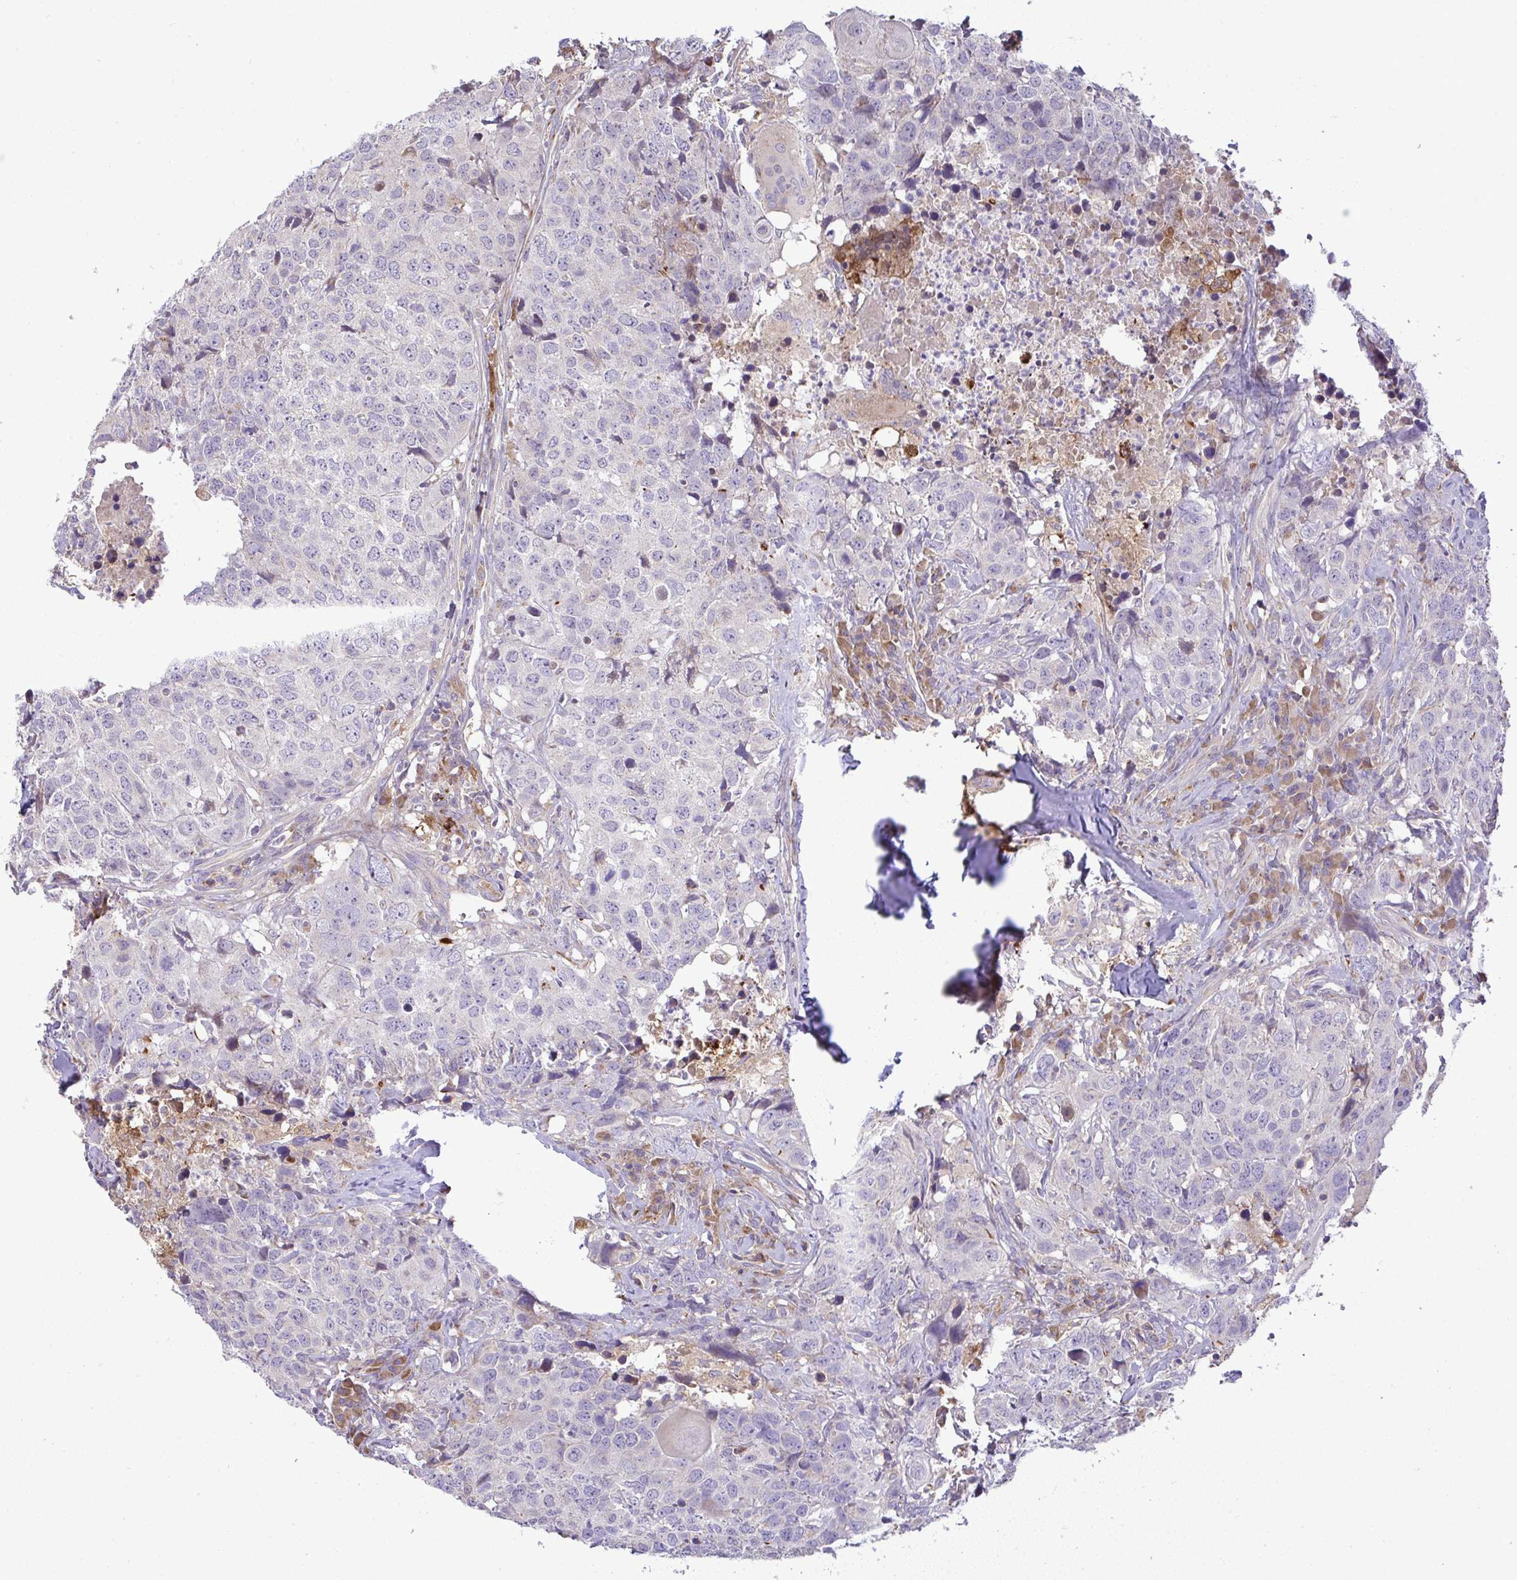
{"staining": {"intensity": "negative", "quantity": "none", "location": "none"}, "tissue": "head and neck cancer", "cell_type": "Tumor cells", "image_type": "cancer", "snomed": [{"axis": "morphology", "description": "Normal tissue, NOS"}, {"axis": "morphology", "description": "Squamous cell carcinoma, NOS"}, {"axis": "topography", "description": "Skeletal muscle"}, {"axis": "topography", "description": "Vascular tissue"}, {"axis": "topography", "description": "Peripheral nerve tissue"}, {"axis": "topography", "description": "Head-Neck"}], "caption": "This is an IHC image of human head and neck cancer. There is no expression in tumor cells.", "gene": "GRID2", "patient": {"sex": "male", "age": 66}}